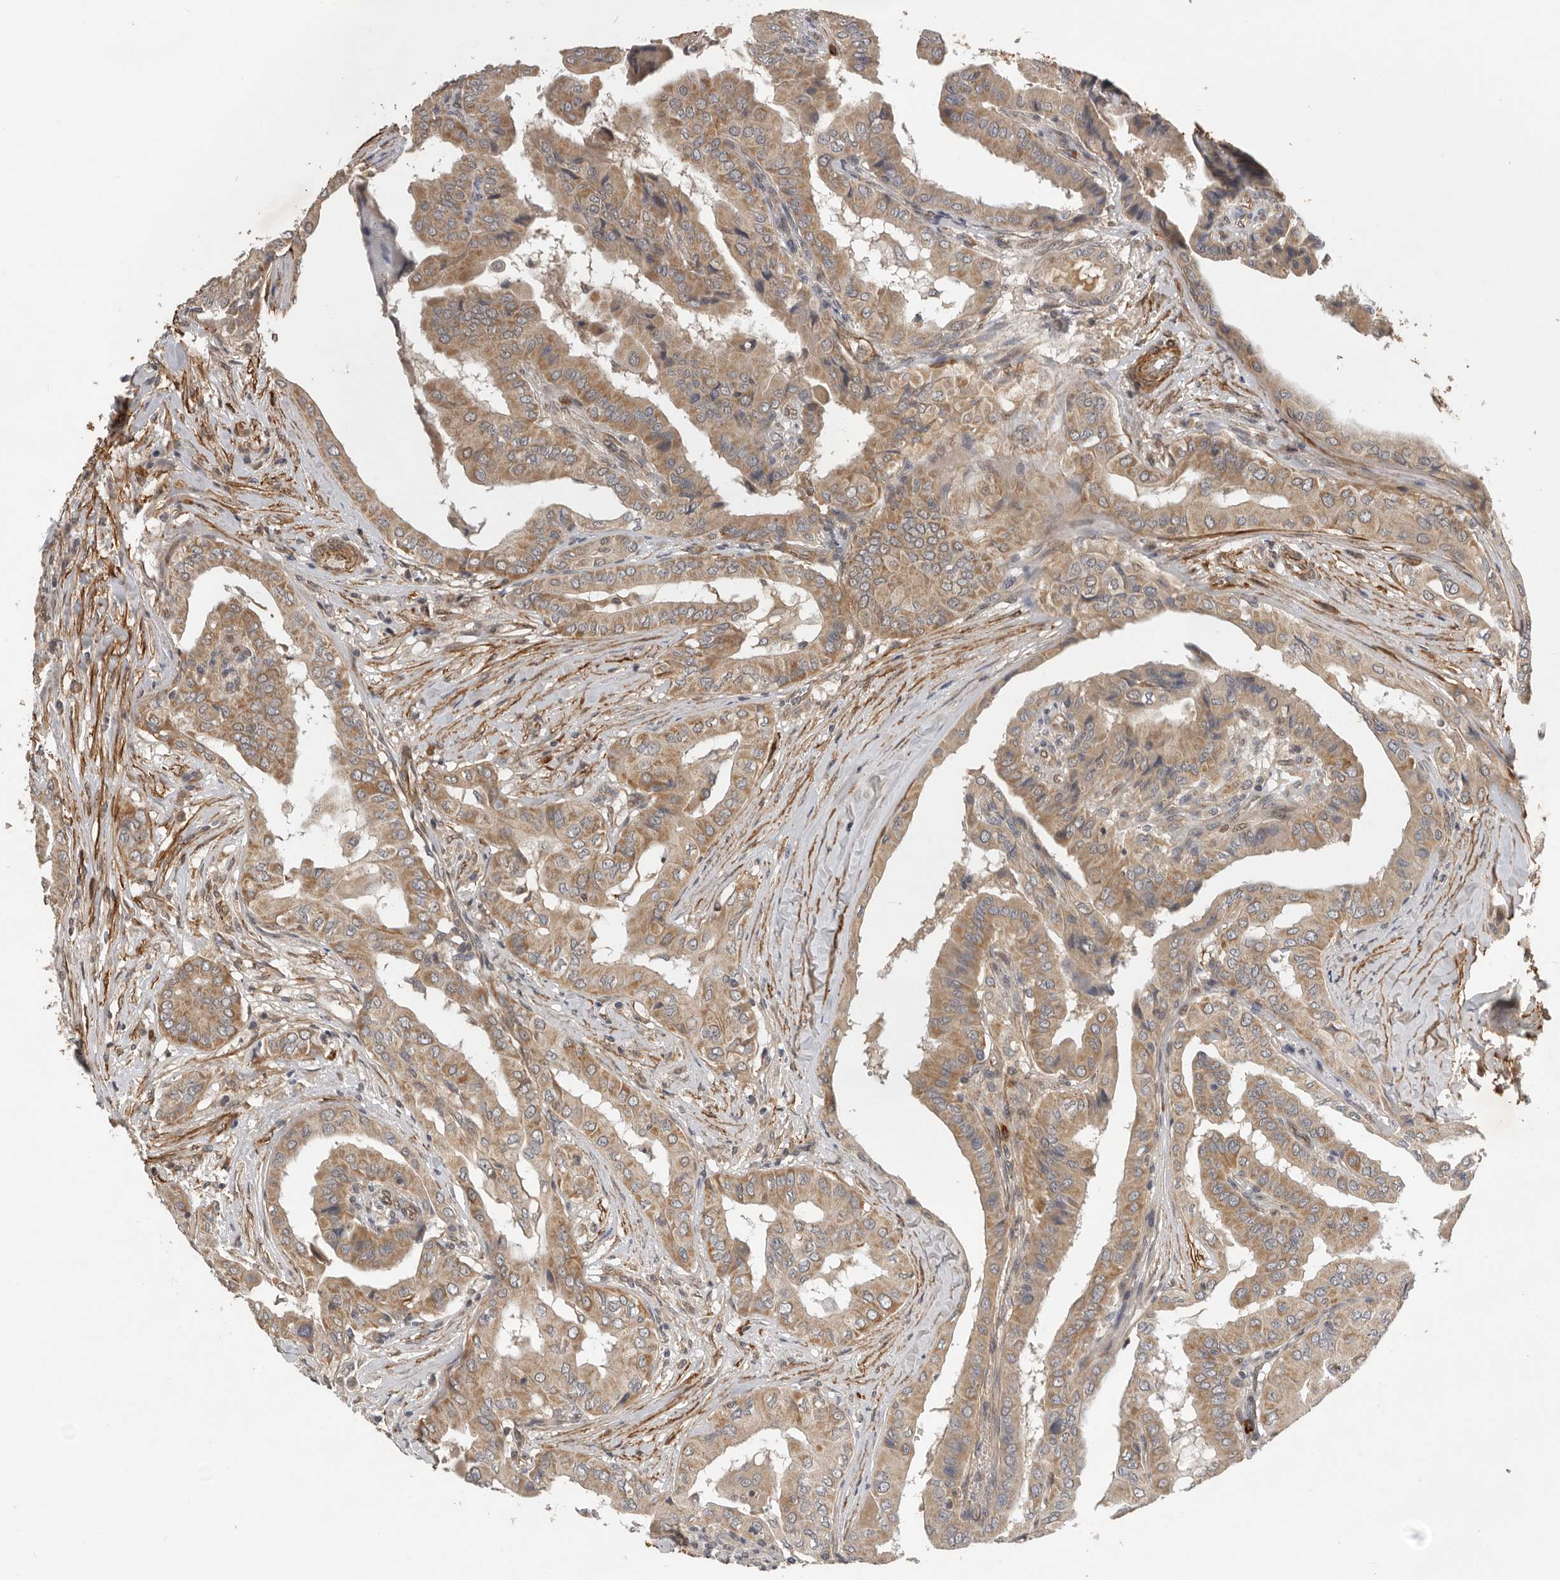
{"staining": {"intensity": "moderate", "quantity": ">75%", "location": "cytoplasmic/membranous"}, "tissue": "thyroid cancer", "cell_type": "Tumor cells", "image_type": "cancer", "snomed": [{"axis": "morphology", "description": "Papillary adenocarcinoma, NOS"}, {"axis": "topography", "description": "Thyroid gland"}], "caption": "Protein staining of thyroid papillary adenocarcinoma tissue demonstrates moderate cytoplasmic/membranous expression in approximately >75% of tumor cells. (Brightfield microscopy of DAB IHC at high magnification).", "gene": "RNF157", "patient": {"sex": "male", "age": 33}}